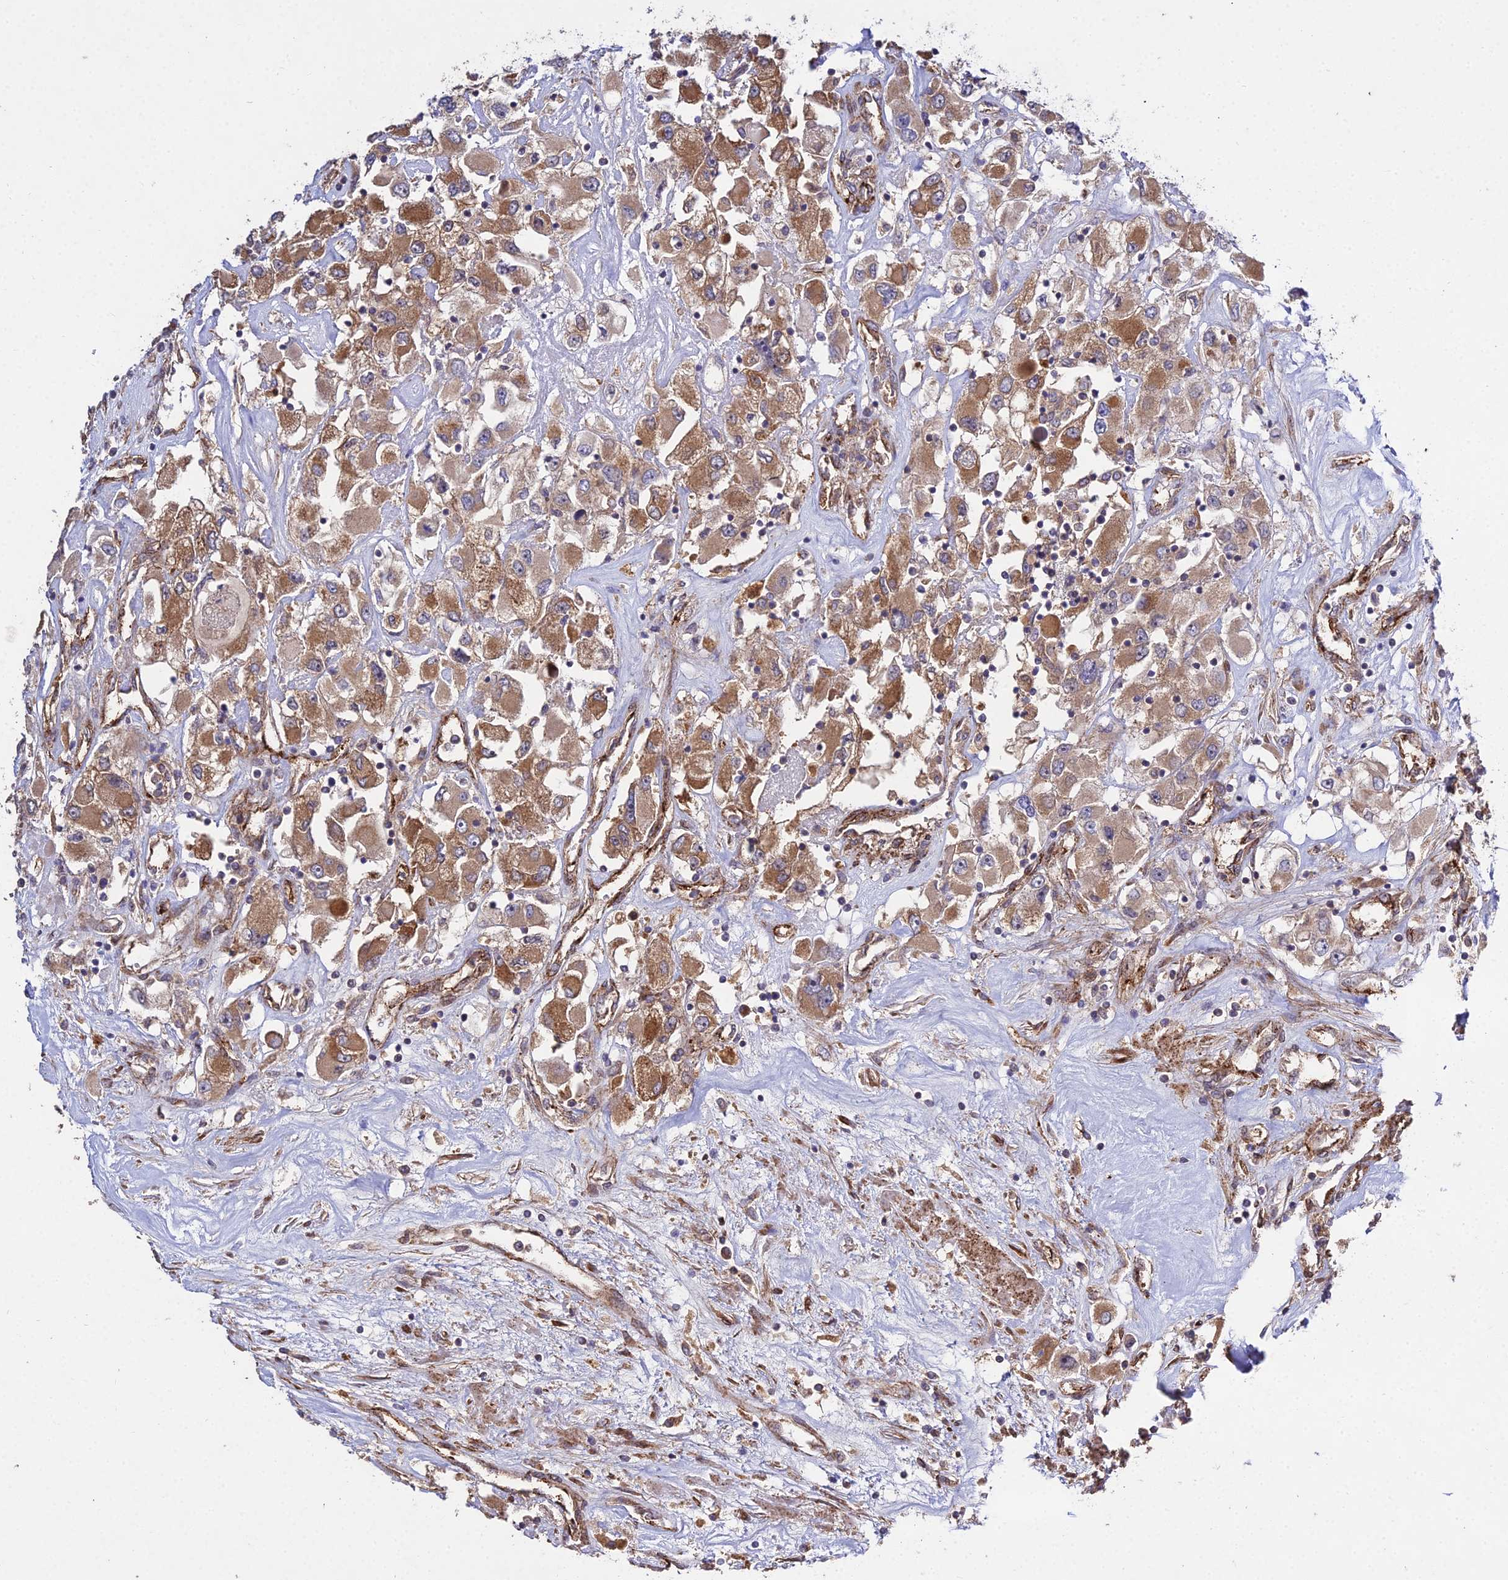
{"staining": {"intensity": "moderate", "quantity": ">75%", "location": "cytoplasmic/membranous"}, "tissue": "renal cancer", "cell_type": "Tumor cells", "image_type": "cancer", "snomed": [{"axis": "morphology", "description": "Adenocarcinoma, NOS"}, {"axis": "topography", "description": "Kidney"}], "caption": "Immunohistochemical staining of renal cancer (adenocarcinoma) displays medium levels of moderate cytoplasmic/membranous protein expression in about >75% of tumor cells.", "gene": "GRTP1", "patient": {"sex": "female", "age": 52}}